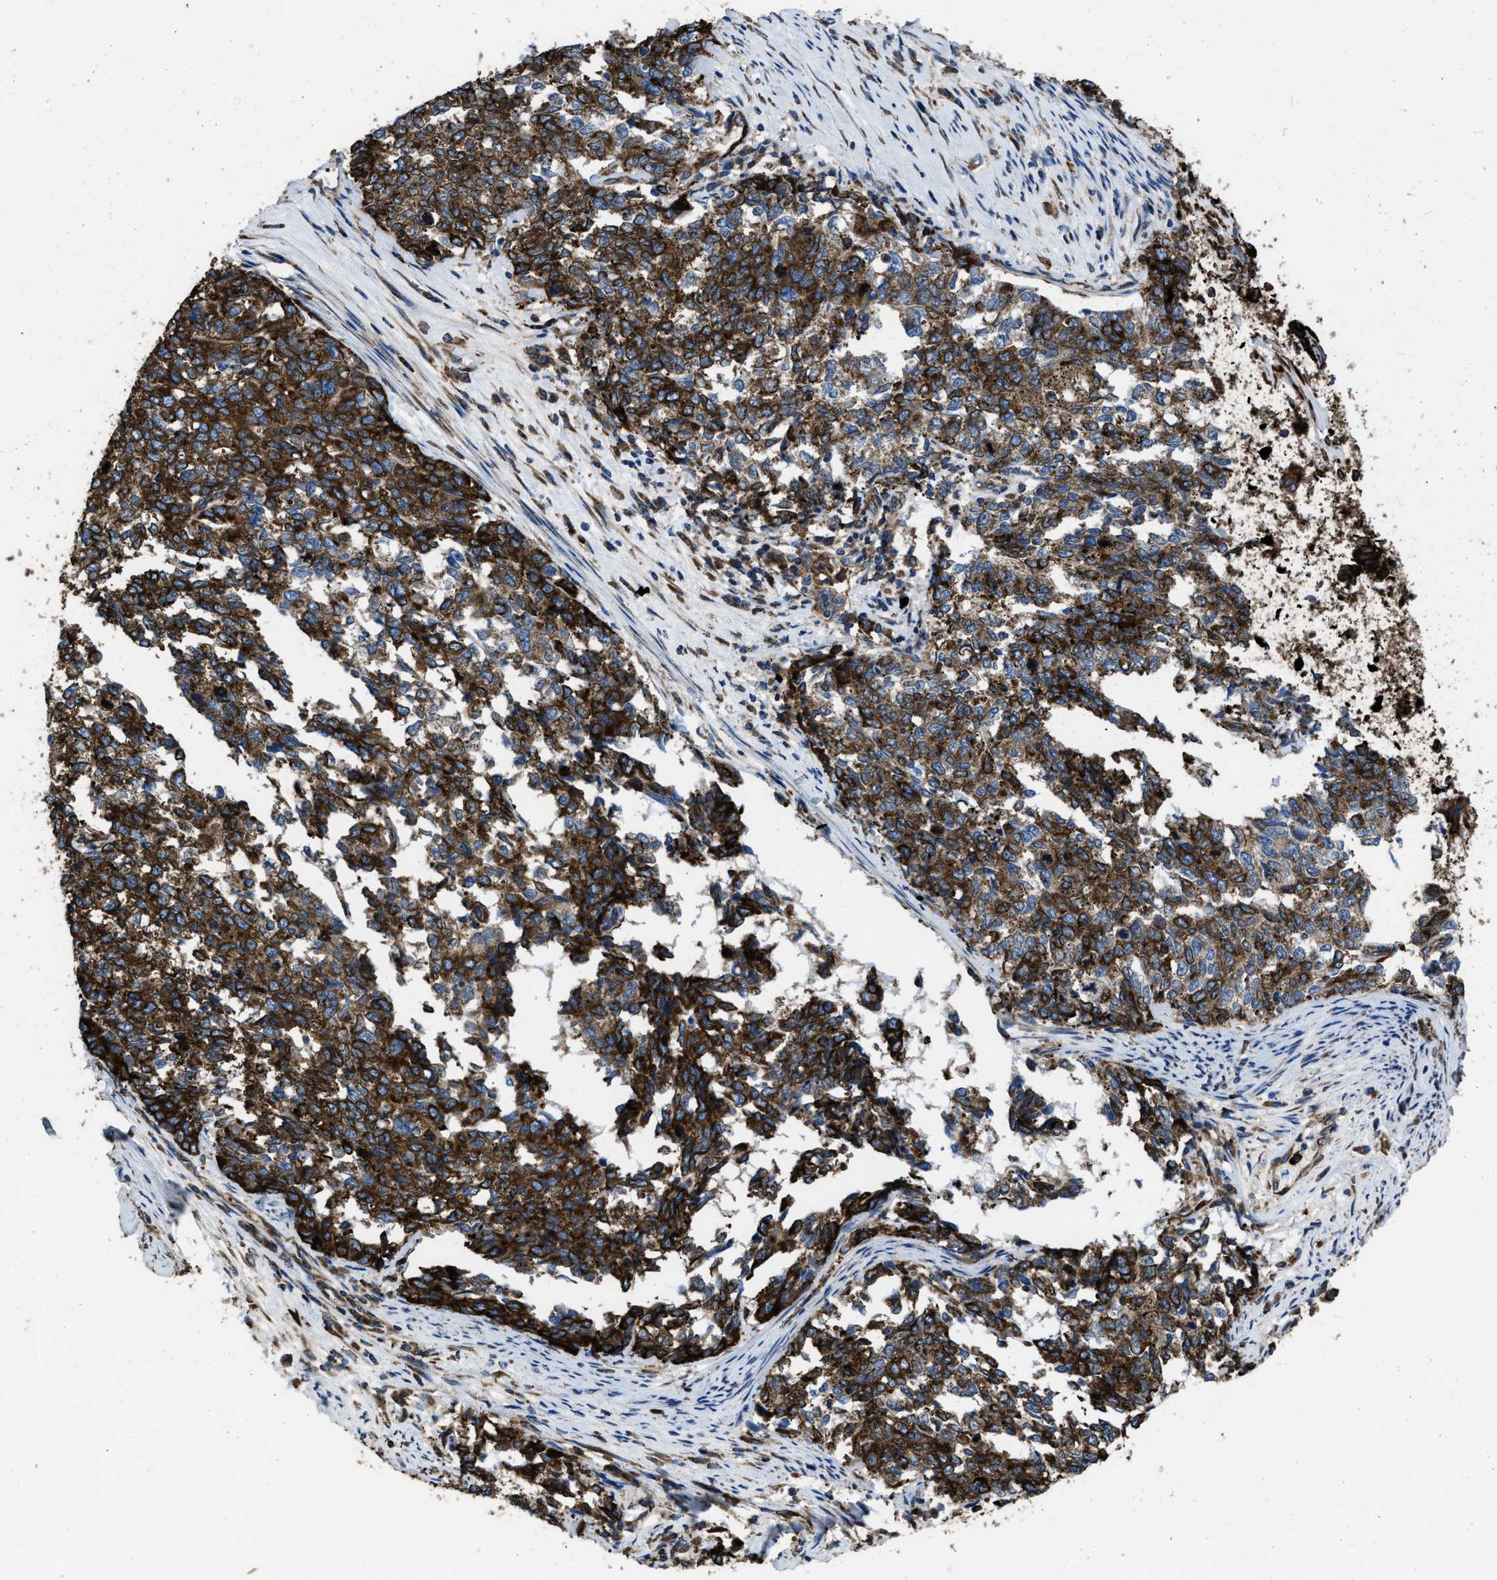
{"staining": {"intensity": "strong", "quantity": ">75%", "location": "cytoplasmic/membranous"}, "tissue": "cervical cancer", "cell_type": "Tumor cells", "image_type": "cancer", "snomed": [{"axis": "morphology", "description": "Squamous cell carcinoma, NOS"}, {"axis": "topography", "description": "Cervix"}], "caption": "IHC (DAB (3,3'-diaminobenzidine)) staining of cervical cancer (squamous cell carcinoma) displays strong cytoplasmic/membranous protein expression in approximately >75% of tumor cells.", "gene": "CAPRIN1", "patient": {"sex": "female", "age": 63}}